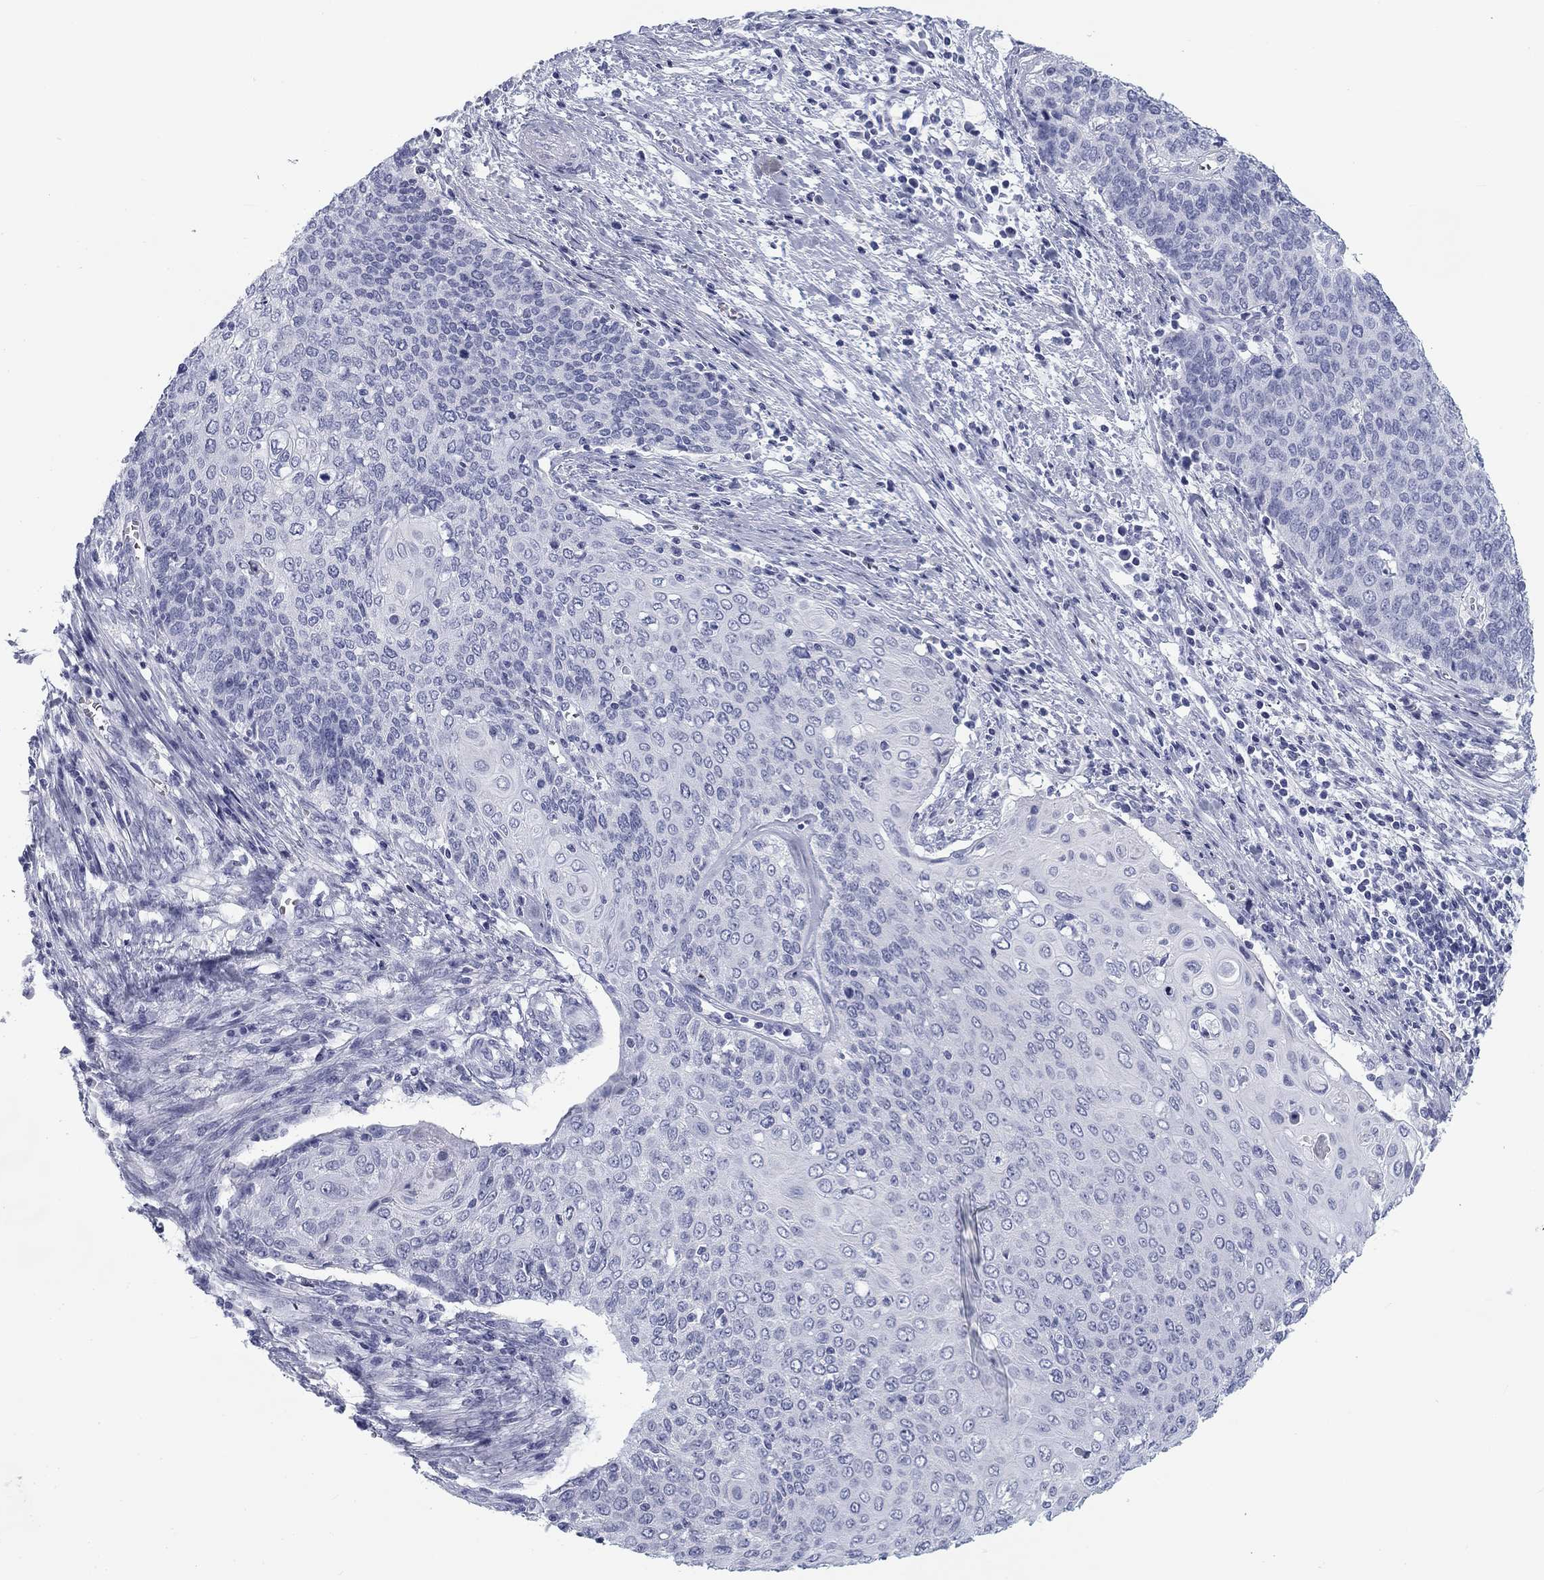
{"staining": {"intensity": "negative", "quantity": "none", "location": "none"}, "tissue": "cervical cancer", "cell_type": "Tumor cells", "image_type": "cancer", "snomed": [{"axis": "morphology", "description": "Squamous cell carcinoma, NOS"}, {"axis": "topography", "description": "Cervix"}], "caption": "Tumor cells are negative for brown protein staining in squamous cell carcinoma (cervical). (Stains: DAB immunohistochemistry (IHC) with hematoxylin counter stain, Microscopy: brightfield microscopy at high magnification).", "gene": "CALB1", "patient": {"sex": "female", "age": 39}}